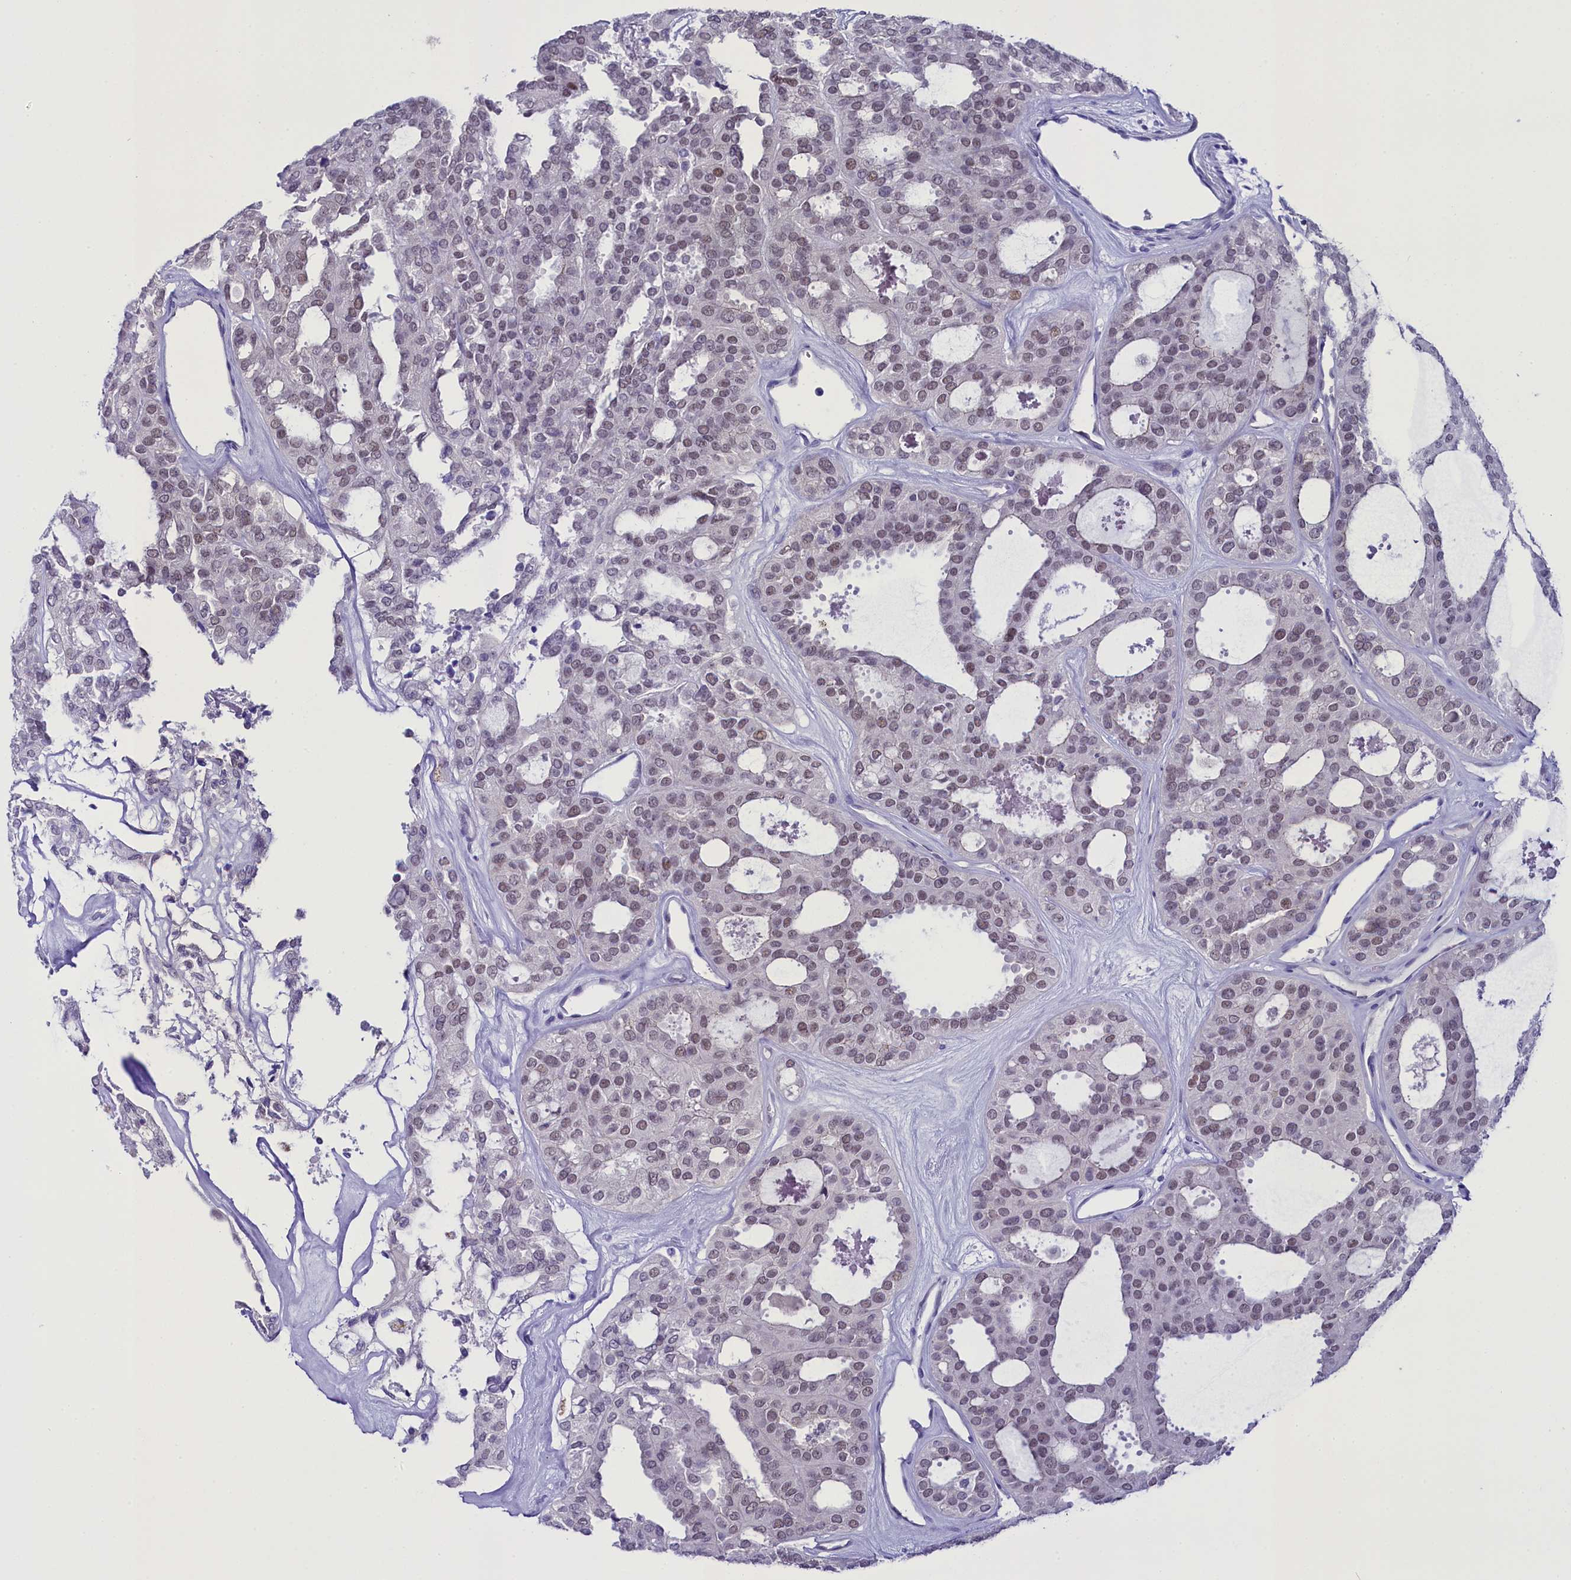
{"staining": {"intensity": "weak", "quantity": "<25%", "location": "nuclear"}, "tissue": "thyroid cancer", "cell_type": "Tumor cells", "image_type": "cancer", "snomed": [{"axis": "morphology", "description": "Follicular adenoma carcinoma, NOS"}, {"axis": "topography", "description": "Thyroid gland"}], "caption": "DAB immunohistochemical staining of human follicular adenoma carcinoma (thyroid) displays no significant expression in tumor cells. Brightfield microscopy of immunohistochemistry stained with DAB (3,3'-diaminobenzidine) (brown) and hematoxylin (blue), captured at high magnification.", "gene": "OSGEP", "patient": {"sex": "male", "age": 75}}